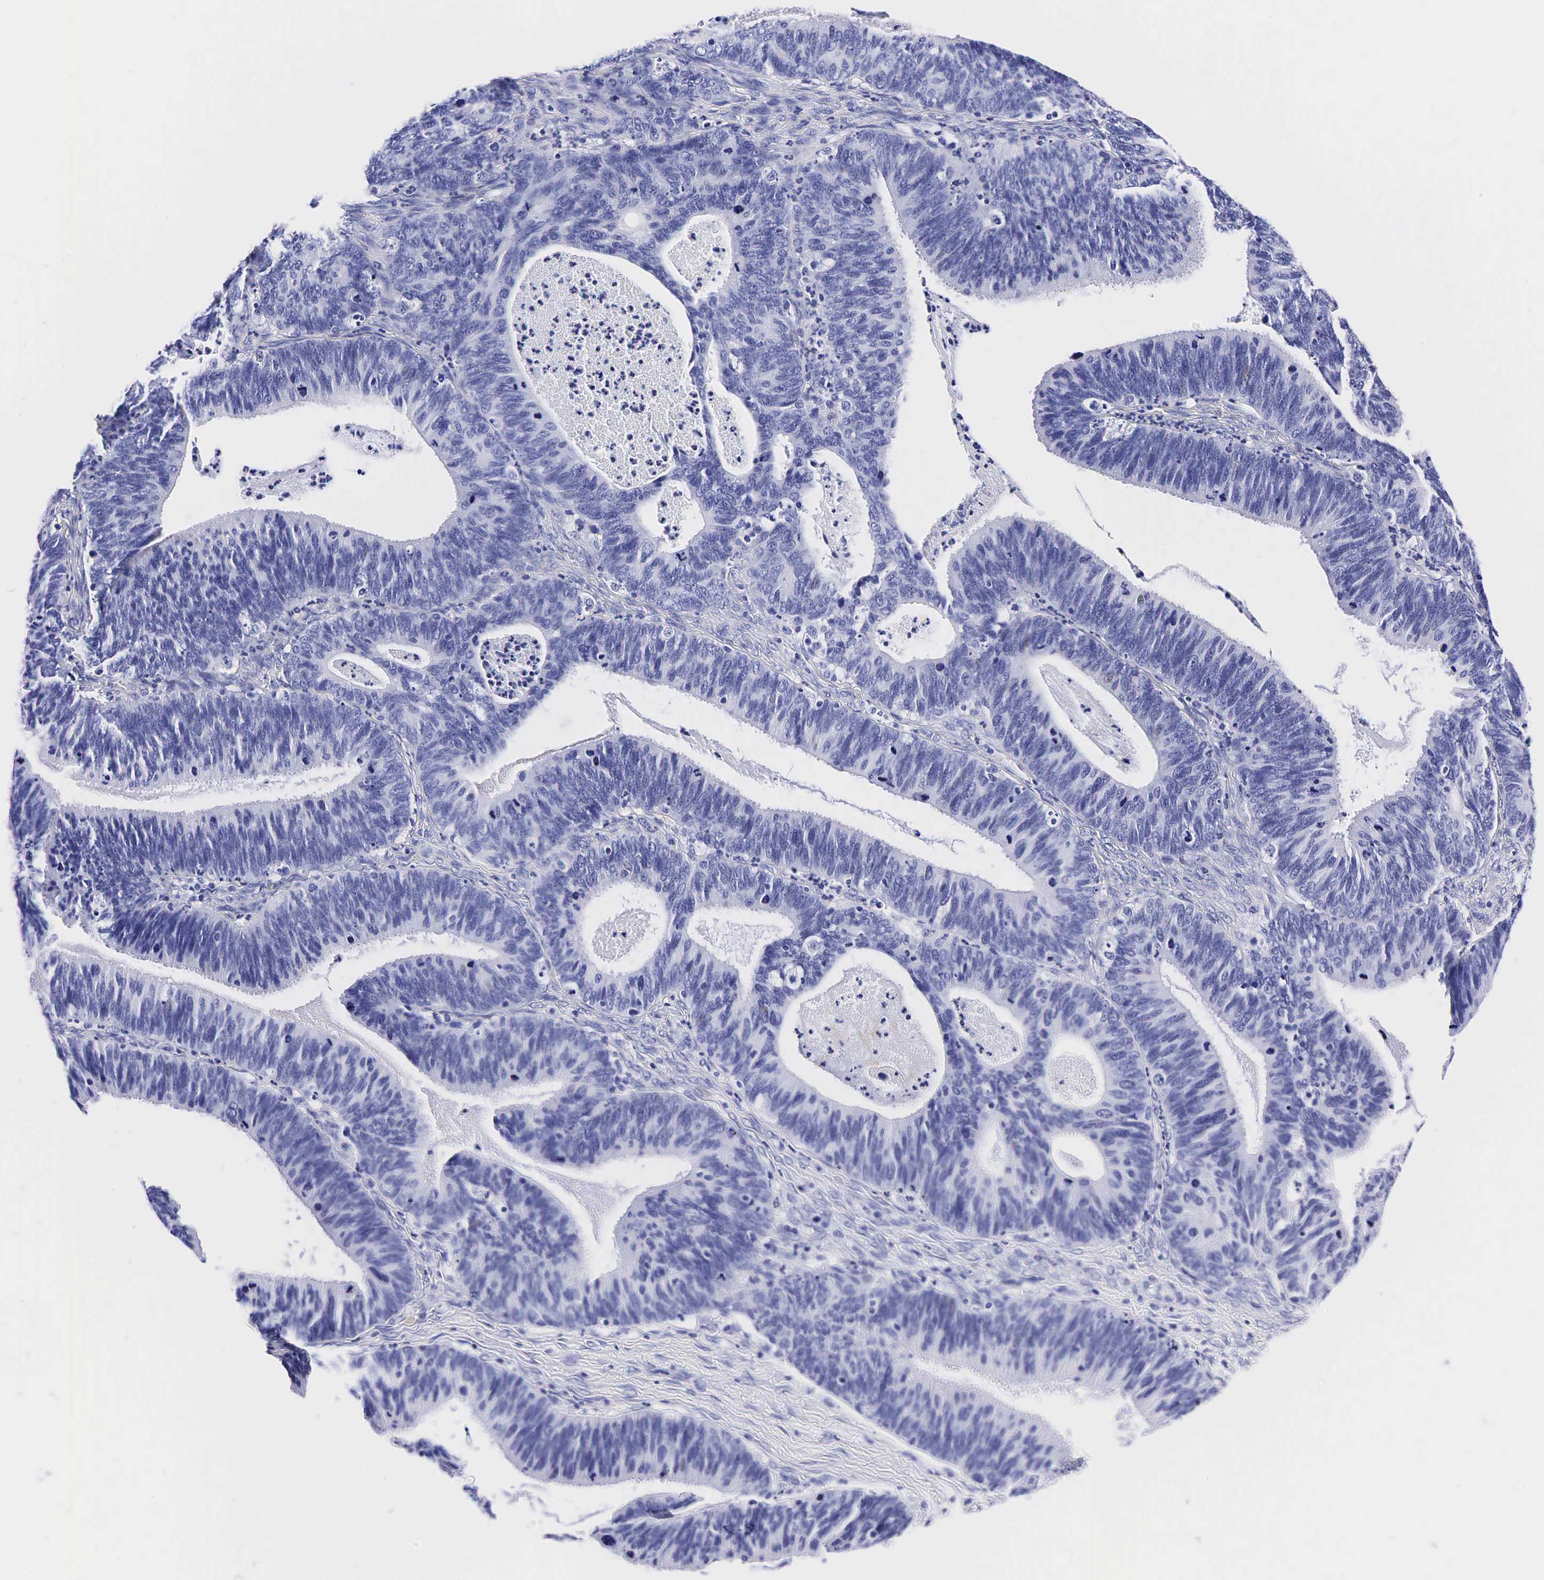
{"staining": {"intensity": "negative", "quantity": "none", "location": "none"}, "tissue": "ovarian cancer", "cell_type": "Tumor cells", "image_type": "cancer", "snomed": [{"axis": "morphology", "description": "Carcinoma, endometroid"}, {"axis": "topography", "description": "Ovary"}], "caption": "Tumor cells are negative for protein expression in human endometroid carcinoma (ovarian). The staining was performed using DAB (3,3'-diaminobenzidine) to visualize the protein expression in brown, while the nuclei were stained in blue with hematoxylin (Magnification: 20x).", "gene": "TG", "patient": {"sex": "female", "age": 52}}